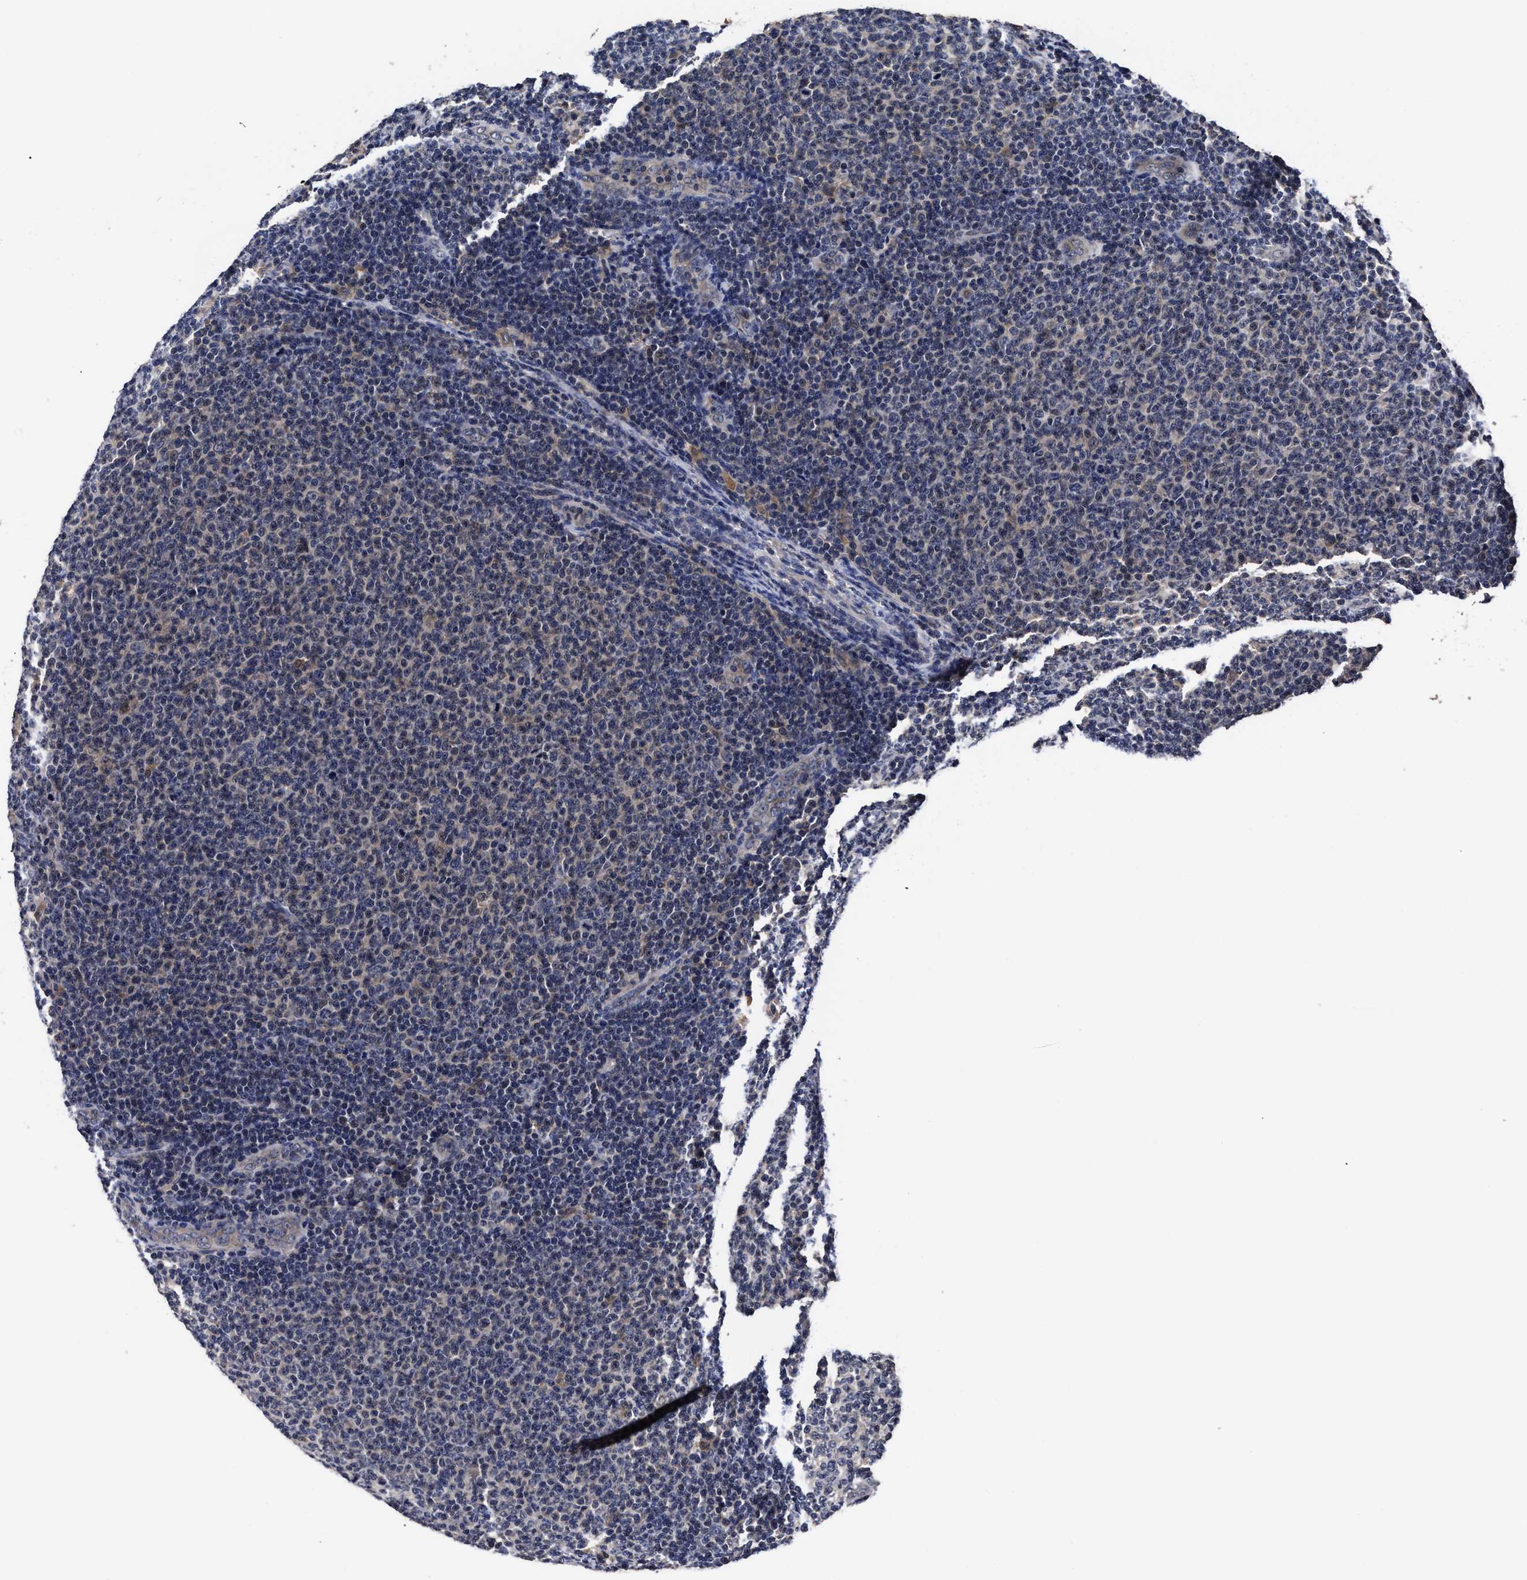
{"staining": {"intensity": "weak", "quantity": "<25%", "location": "cytoplasmic/membranous"}, "tissue": "lymphoma", "cell_type": "Tumor cells", "image_type": "cancer", "snomed": [{"axis": "morphology", "description": "Malignant lymphoma, non-Hodgkin's type, Low grade"}, {"axis": "topography", "description": "Lymph node"}], "caption": "Immunohistochemistry (IHC) of human low-grade malignant lymphoma, non-Hodgkin's type displays no expression in tumor cells.", "gene": "SOCS5", "patient": {"sex": "male", "age": 66}}